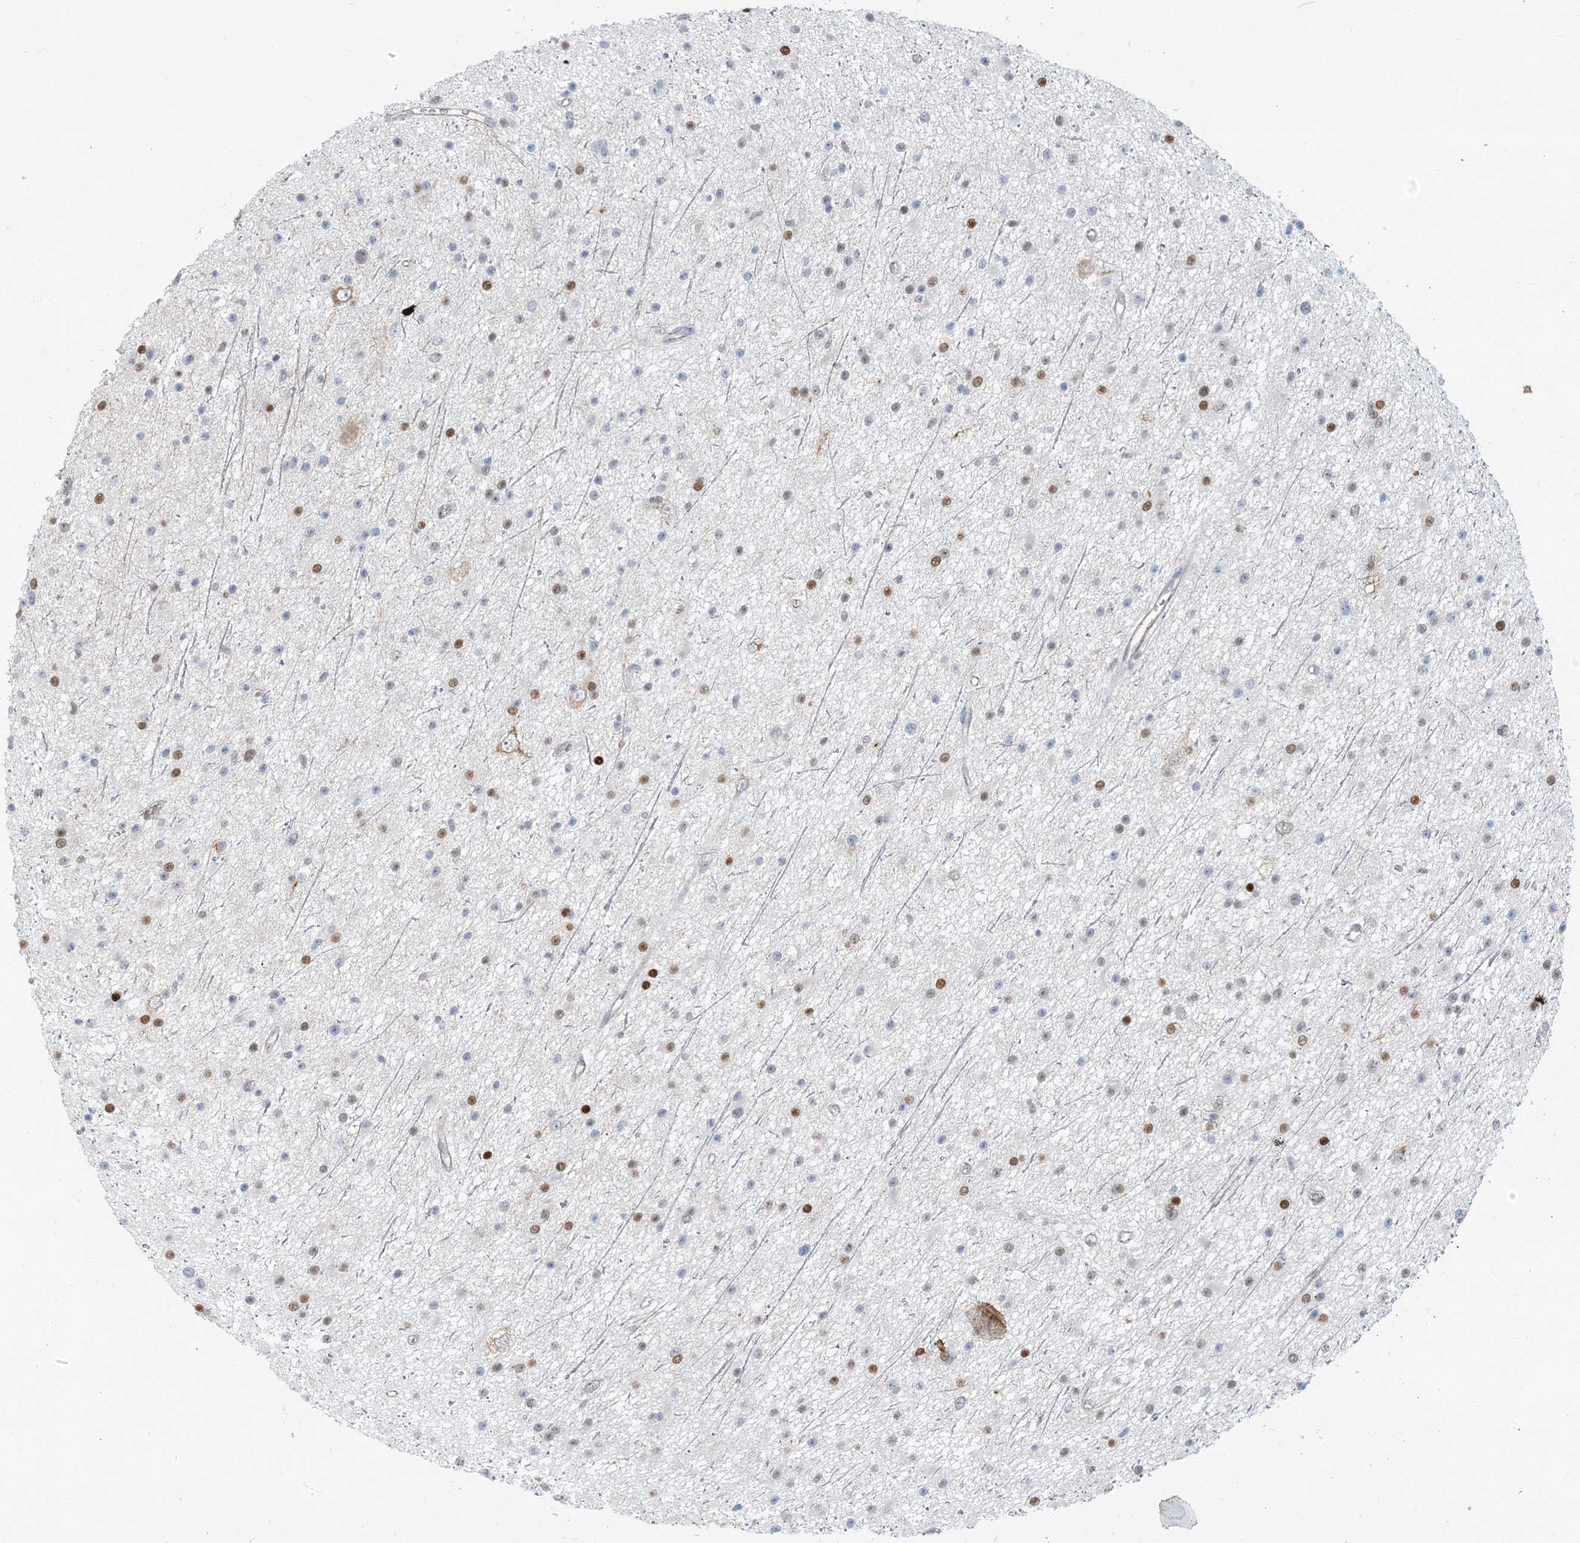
{"staining": {"intensity": "moderate", "quantity": "<25%", "location": "nuclear"}, "tissue": "glioma", "cell_type": "Tumor cells", "image_type": "cancer", "snomed": [{"axis": "morphology", "description": "Glioma, malignant, Low grade"}, {"axis": "topography", "description": "Cerebral cortex"}], "caption": "An image of glioma stained for a protein displays moderate nuclear brown staining in tumor cells.", "gene": "AK9", "patient": {"sex": "female", "age": 39}}